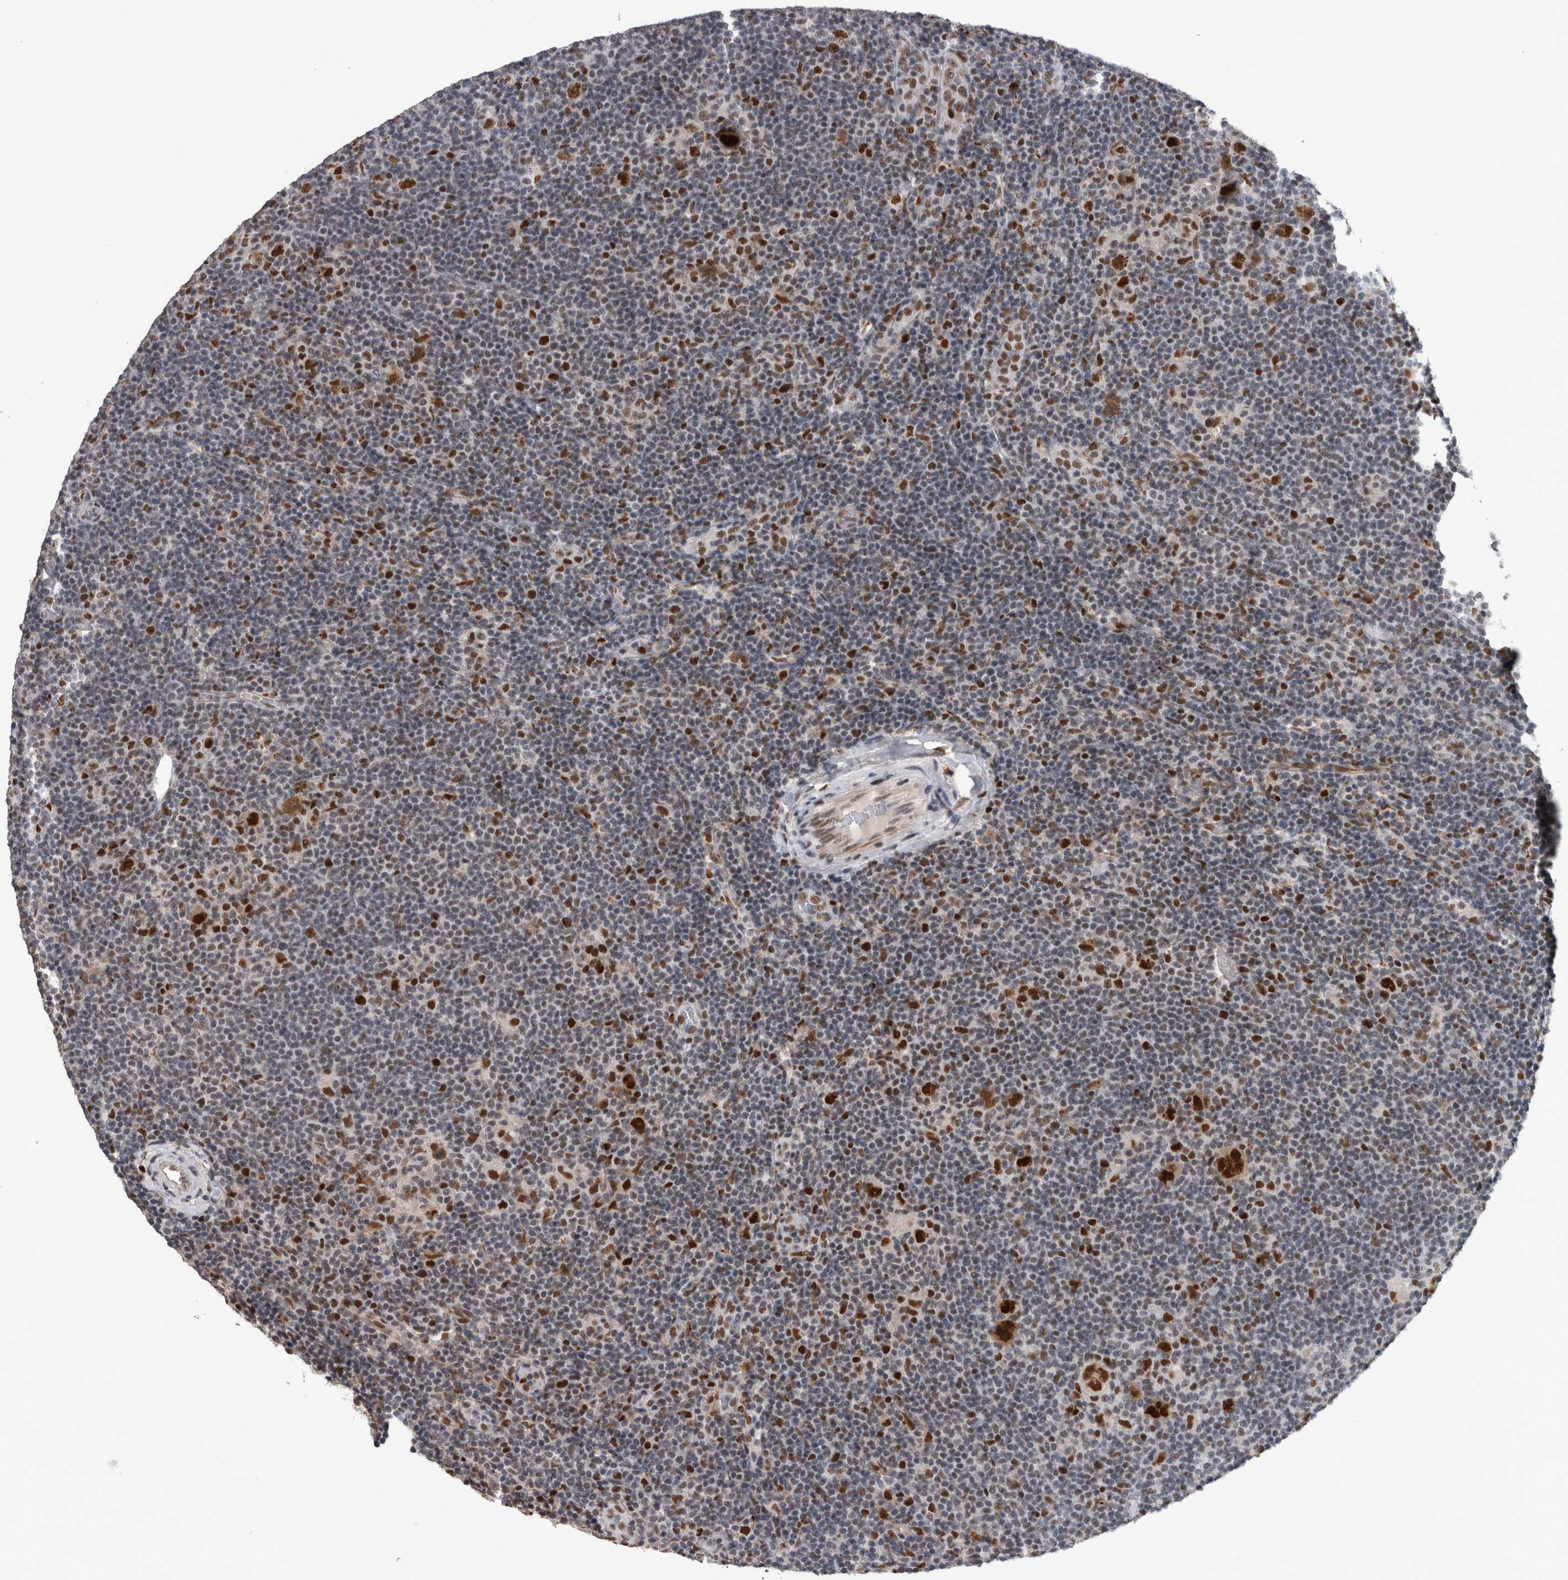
{"staining": {"intensity": "strong", "quantity": ">75%", "location": "nuclear"}, "tissue": "lymphoma", "cell_type": "Tumor cells", "image_type": "cancer", "snomed": [{"axis": "morphology", "description": "Hodgkin's disease, NOS"}, {"axis": "topography", "description": "Lymph node"}], "caption": "There is high levels of strong nuclear positivity in tumor cells of Hodgkin's disease, as demonstrated by immunohistochemical staining (brown color).", "gene": "POLD2", "patient": {"sex": "female", "age": 57}}